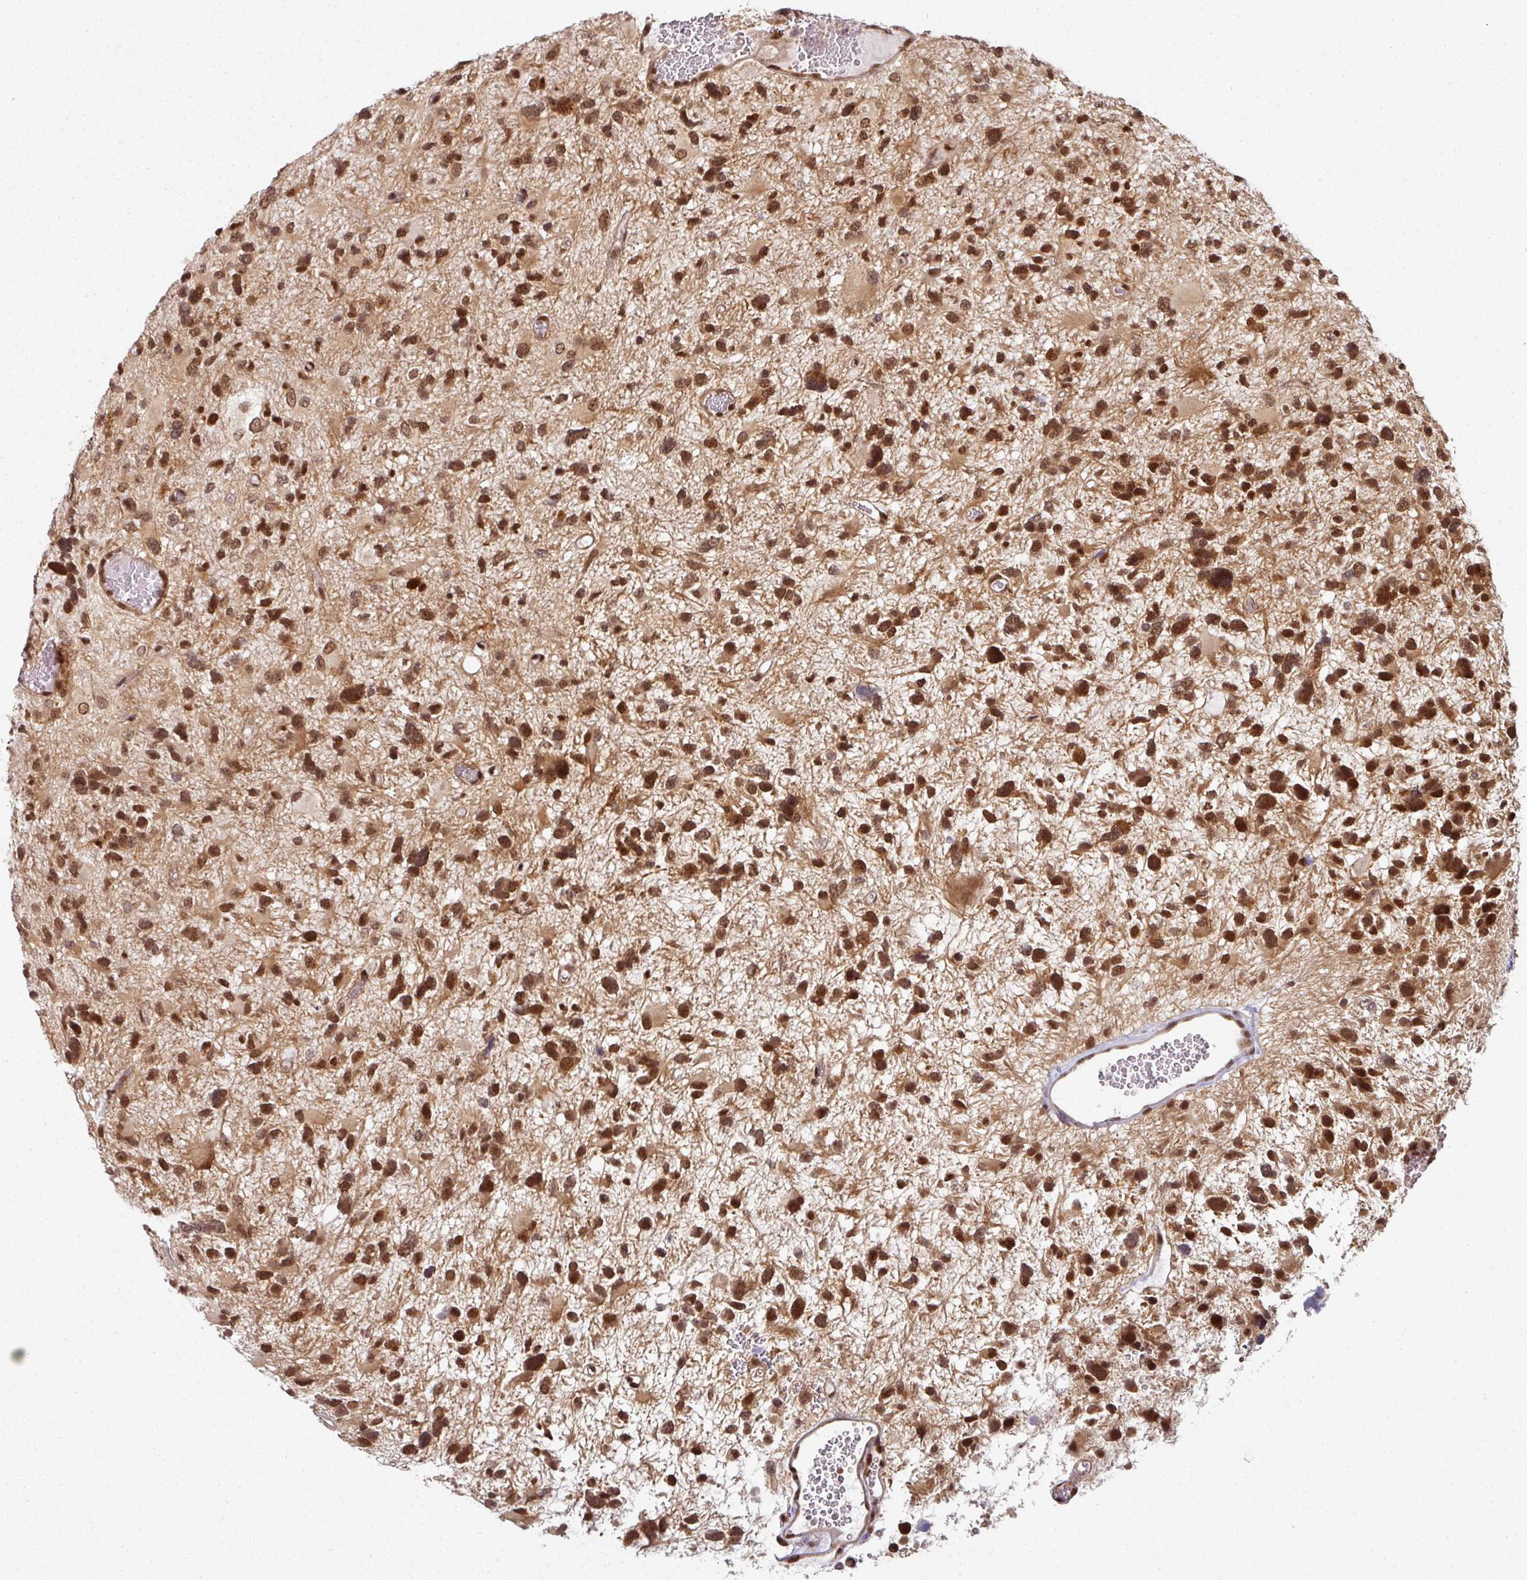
{"staining": {"intensity": "strong", "quantity": ">75%", "location": "cytoplasmic/membranous,nuclear"}, "tissue": "glioma", "cell_type": "Tumor cells", "image_type": "cancer", "snomed": [{"axis": "morphology", "description": "Glioma, malignant, High grade"}, {"axis": "topography", "description": "Brain"}], "caption": "Glioma stained with a protein marker demonstrates strong staining in tumor cells.", "gene": "SIK3", "patient": {"sex": "female", "age": 11}}